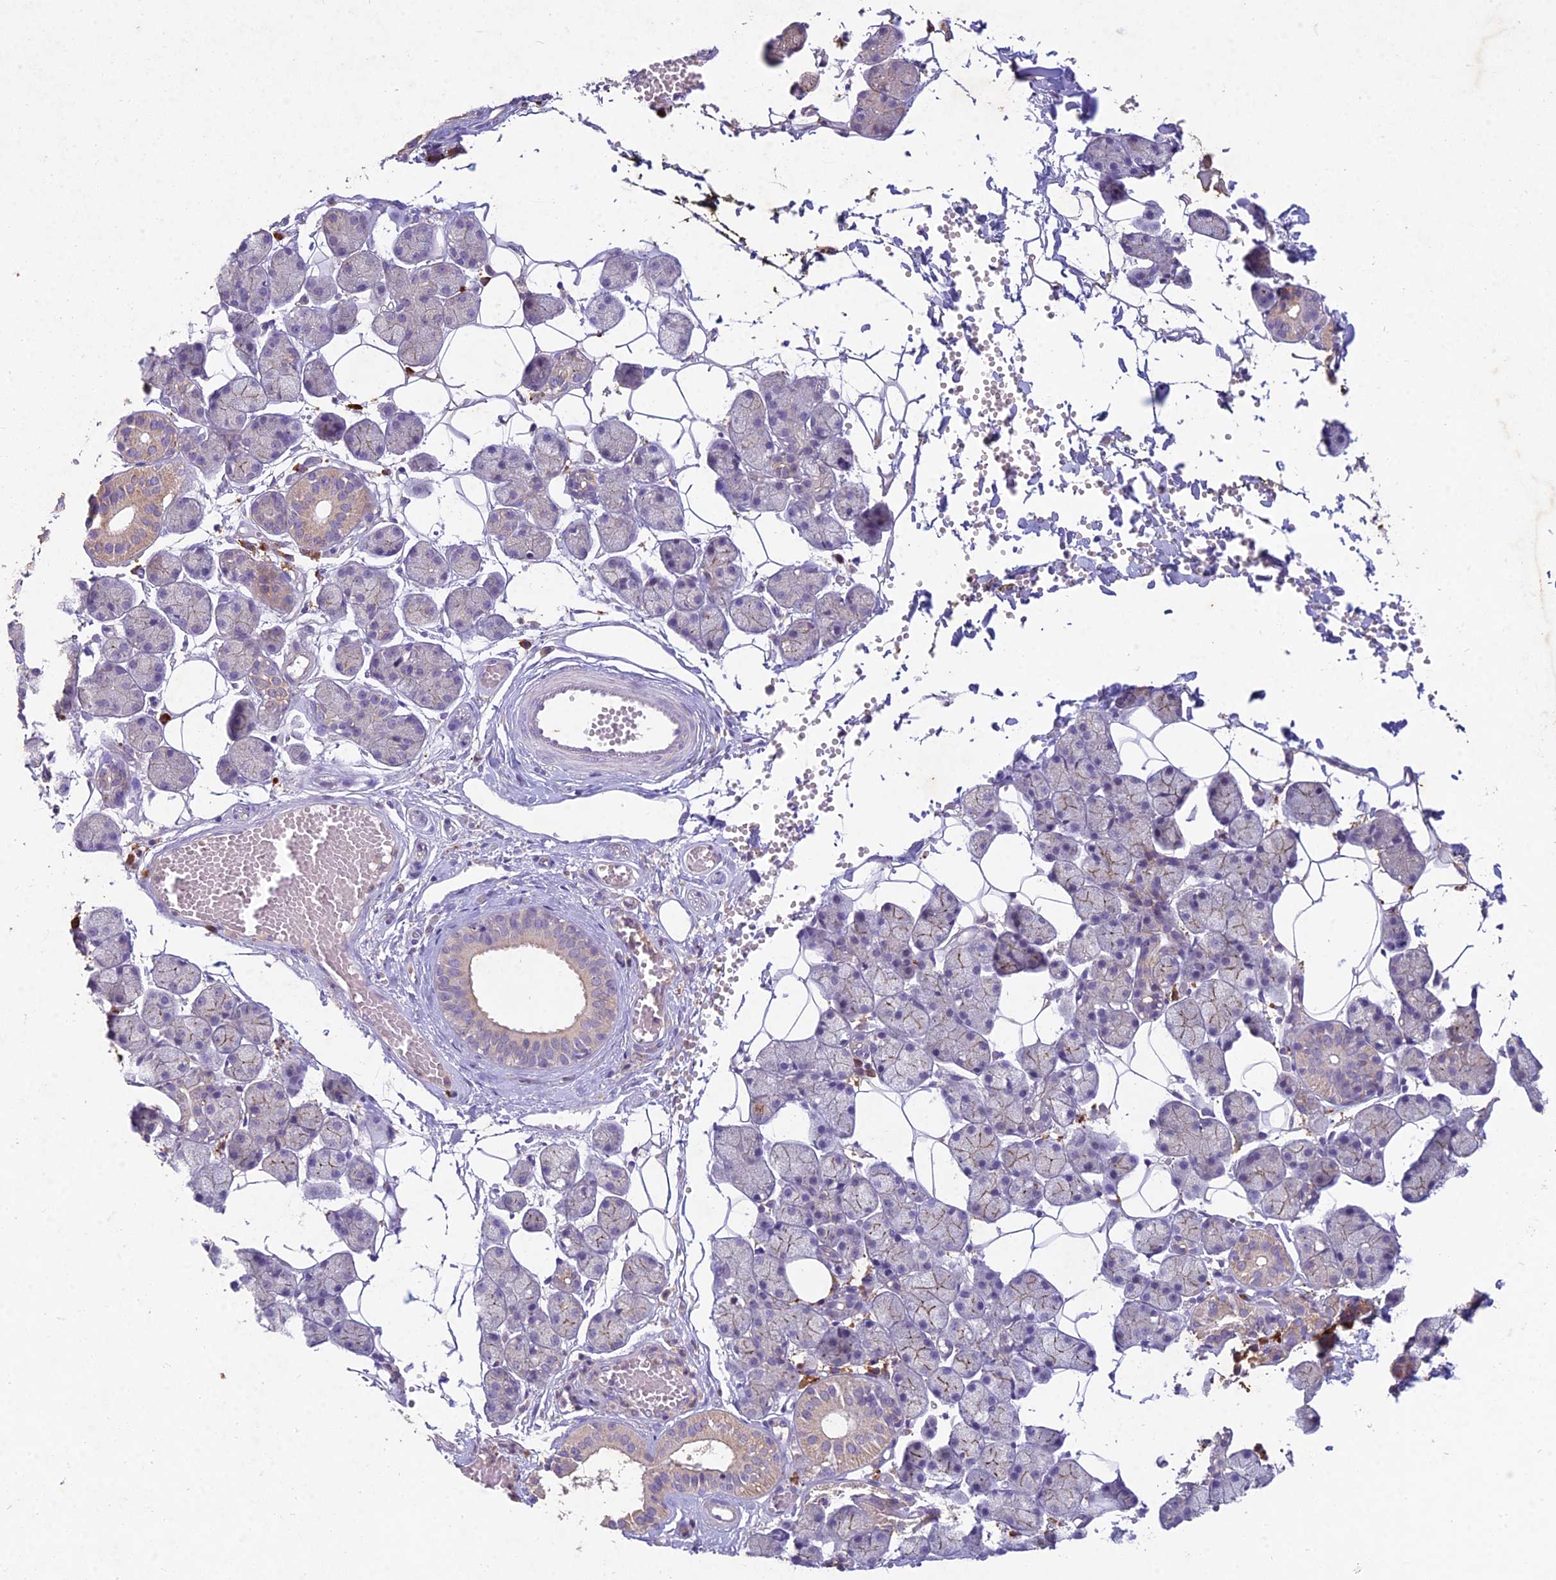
{"staining": {"intensity": "moderate", "quantity": "<25%", "location": "cytoplasmic/membranous"}, "tissue": "salivary gland", "cell_type": "Glandular cells", "image_type": "normal", "snomed": [{"axis": "morphology", "description": "Normal tissue, NOS"}, {"axis": "topography", "description": "Salivary gland"}], "caption": "This is a photomicrograph of IHC staining of unremarkable salivary gland, which shows moderate staining in the cytoplasmic/membranous of glandular cells.", "gene": "NXNL2", "patient": {"sex": "female", "age": 33}}